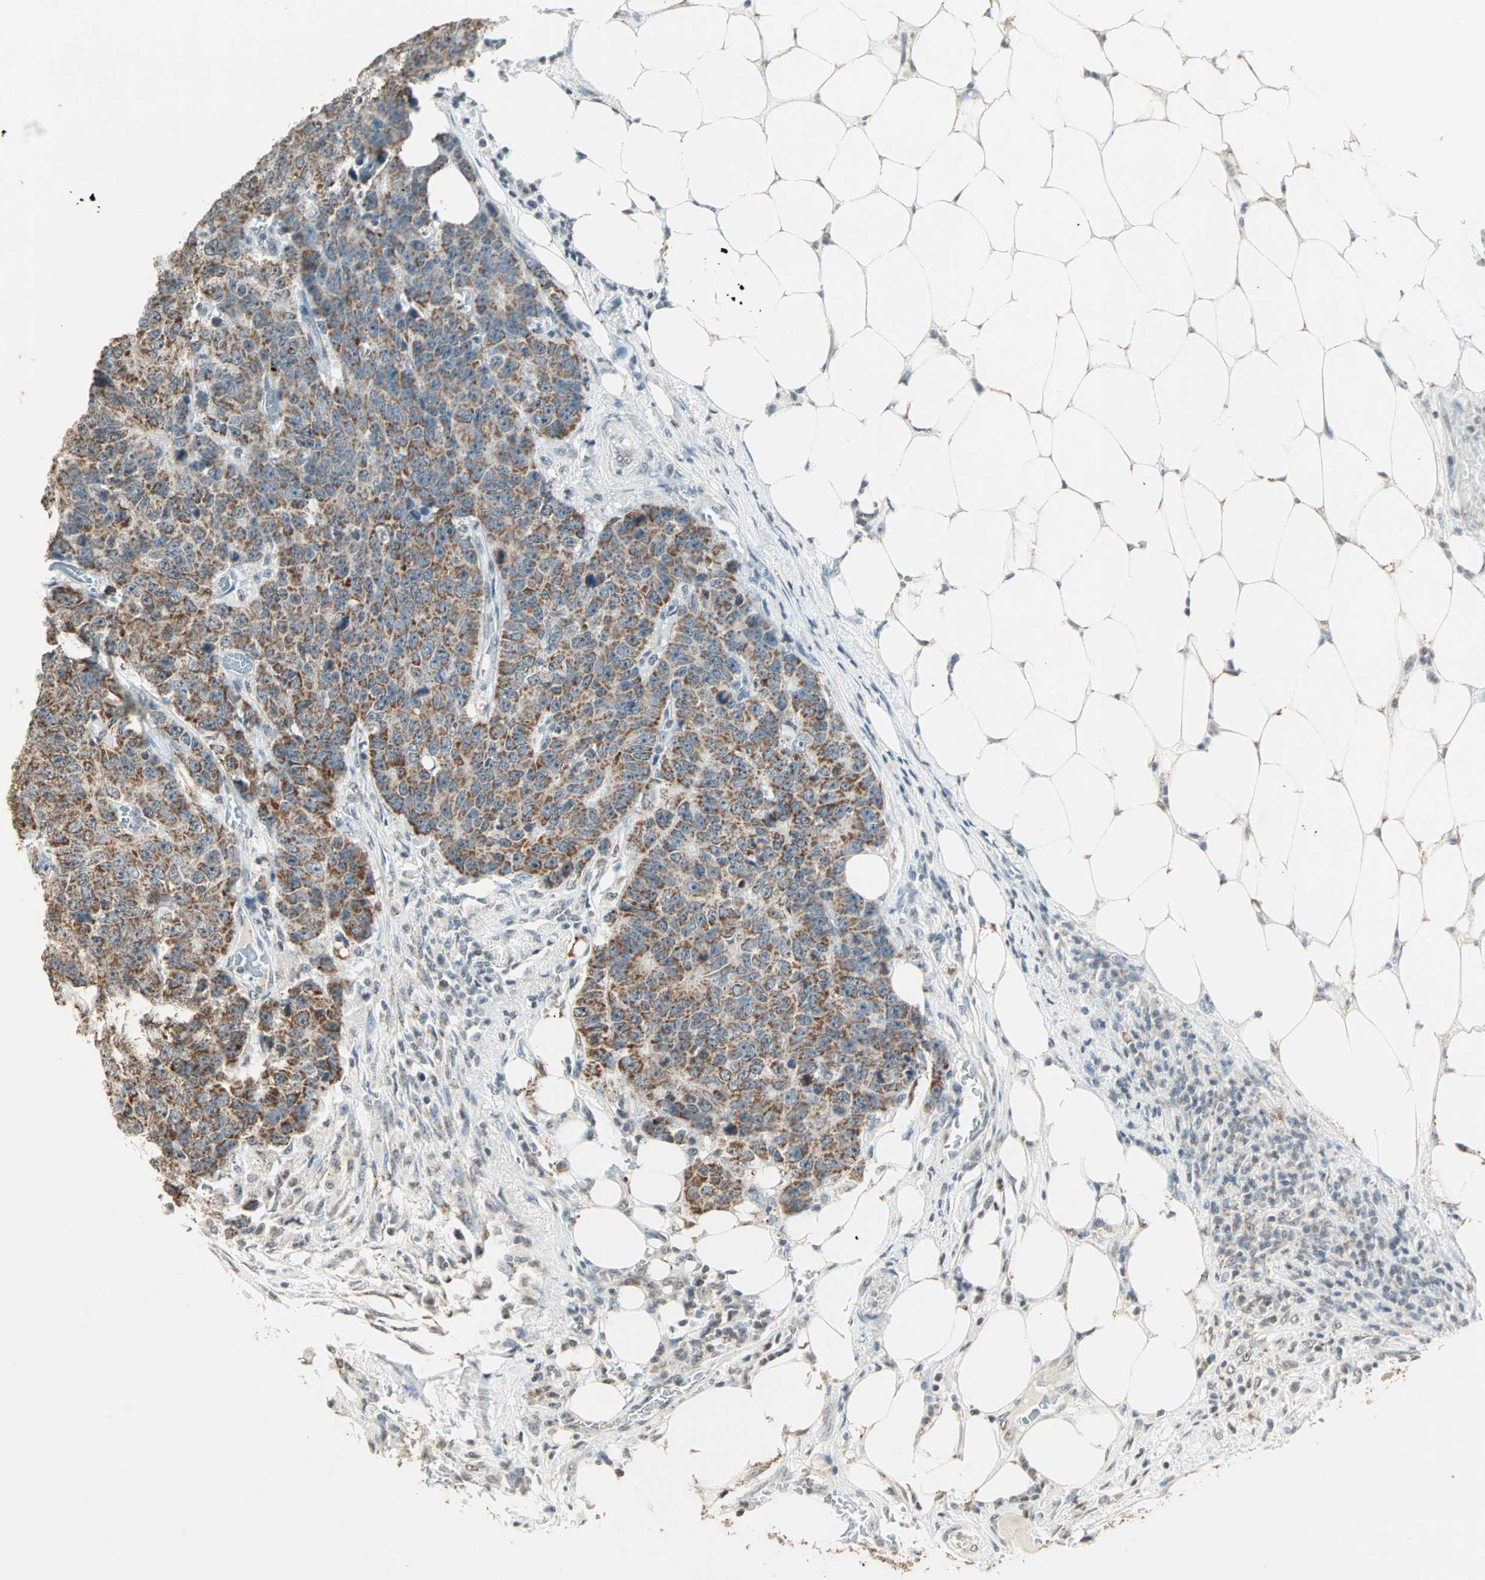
{"staining": {"intensity": "moderate", "quantity": ">75%", "location": "cytoplasmic/membranous"}, "tissue": "colorectal cancer", "cell_type": "Tumor cells", "image_type": "cancer", "snomed": [{"axis": "morphology", "description": "Adenocarcinoma, NOS"}, {"axis": "topography", "description": "Colon"}], "caption": "Immunohistochemical staining of colorectal cancer (adenocarcinoma) exhibits moderate cytoplasmic/membranous protein expression in about >75% of tumor cells.", "gene": "PRELID1", "patient": {"sex": "female", "age": 86}}